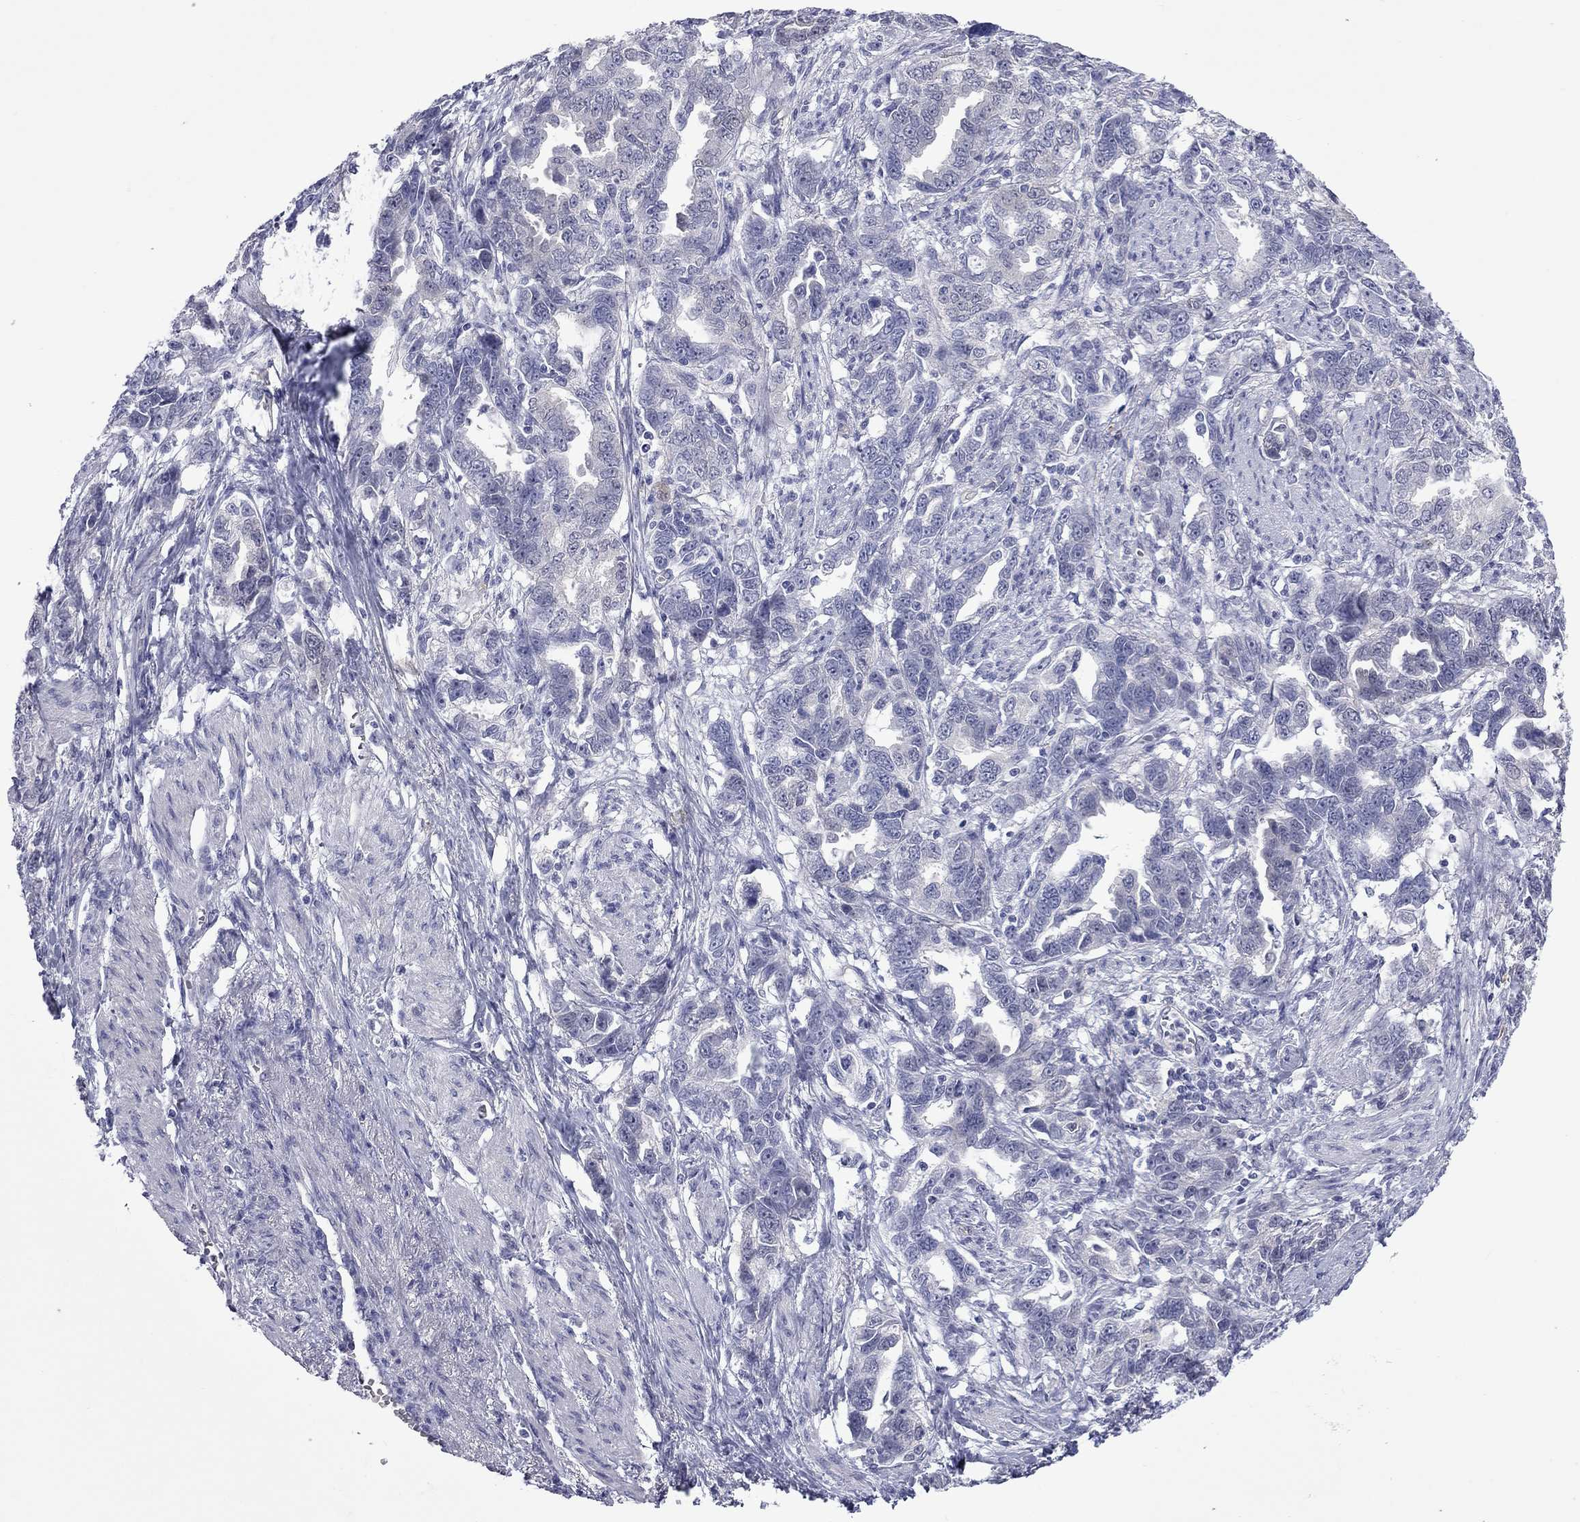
{"staining": {"intensity": "negative", "quantity": "none", "location": "none"}, "tissue": "ovarian cancer", "cell_type": "Tumor cells", "image_type": "cancer", "snomed": [{"axis": "morphology", "description": "Cystadenocarcinoma, serous, NOS"}, {"axis": "topography", "description": "Ovary"}], "caption": "High power microscopy photomicrograph of an immunohistochemistry (IHC) histopathology image of ovarian cancer (serous cystadenocarcinoma), revealing no significant positivity in tumor cells.", "gene": "CTNNBIP1", "patient": {"sex": "female", "age": 51}}